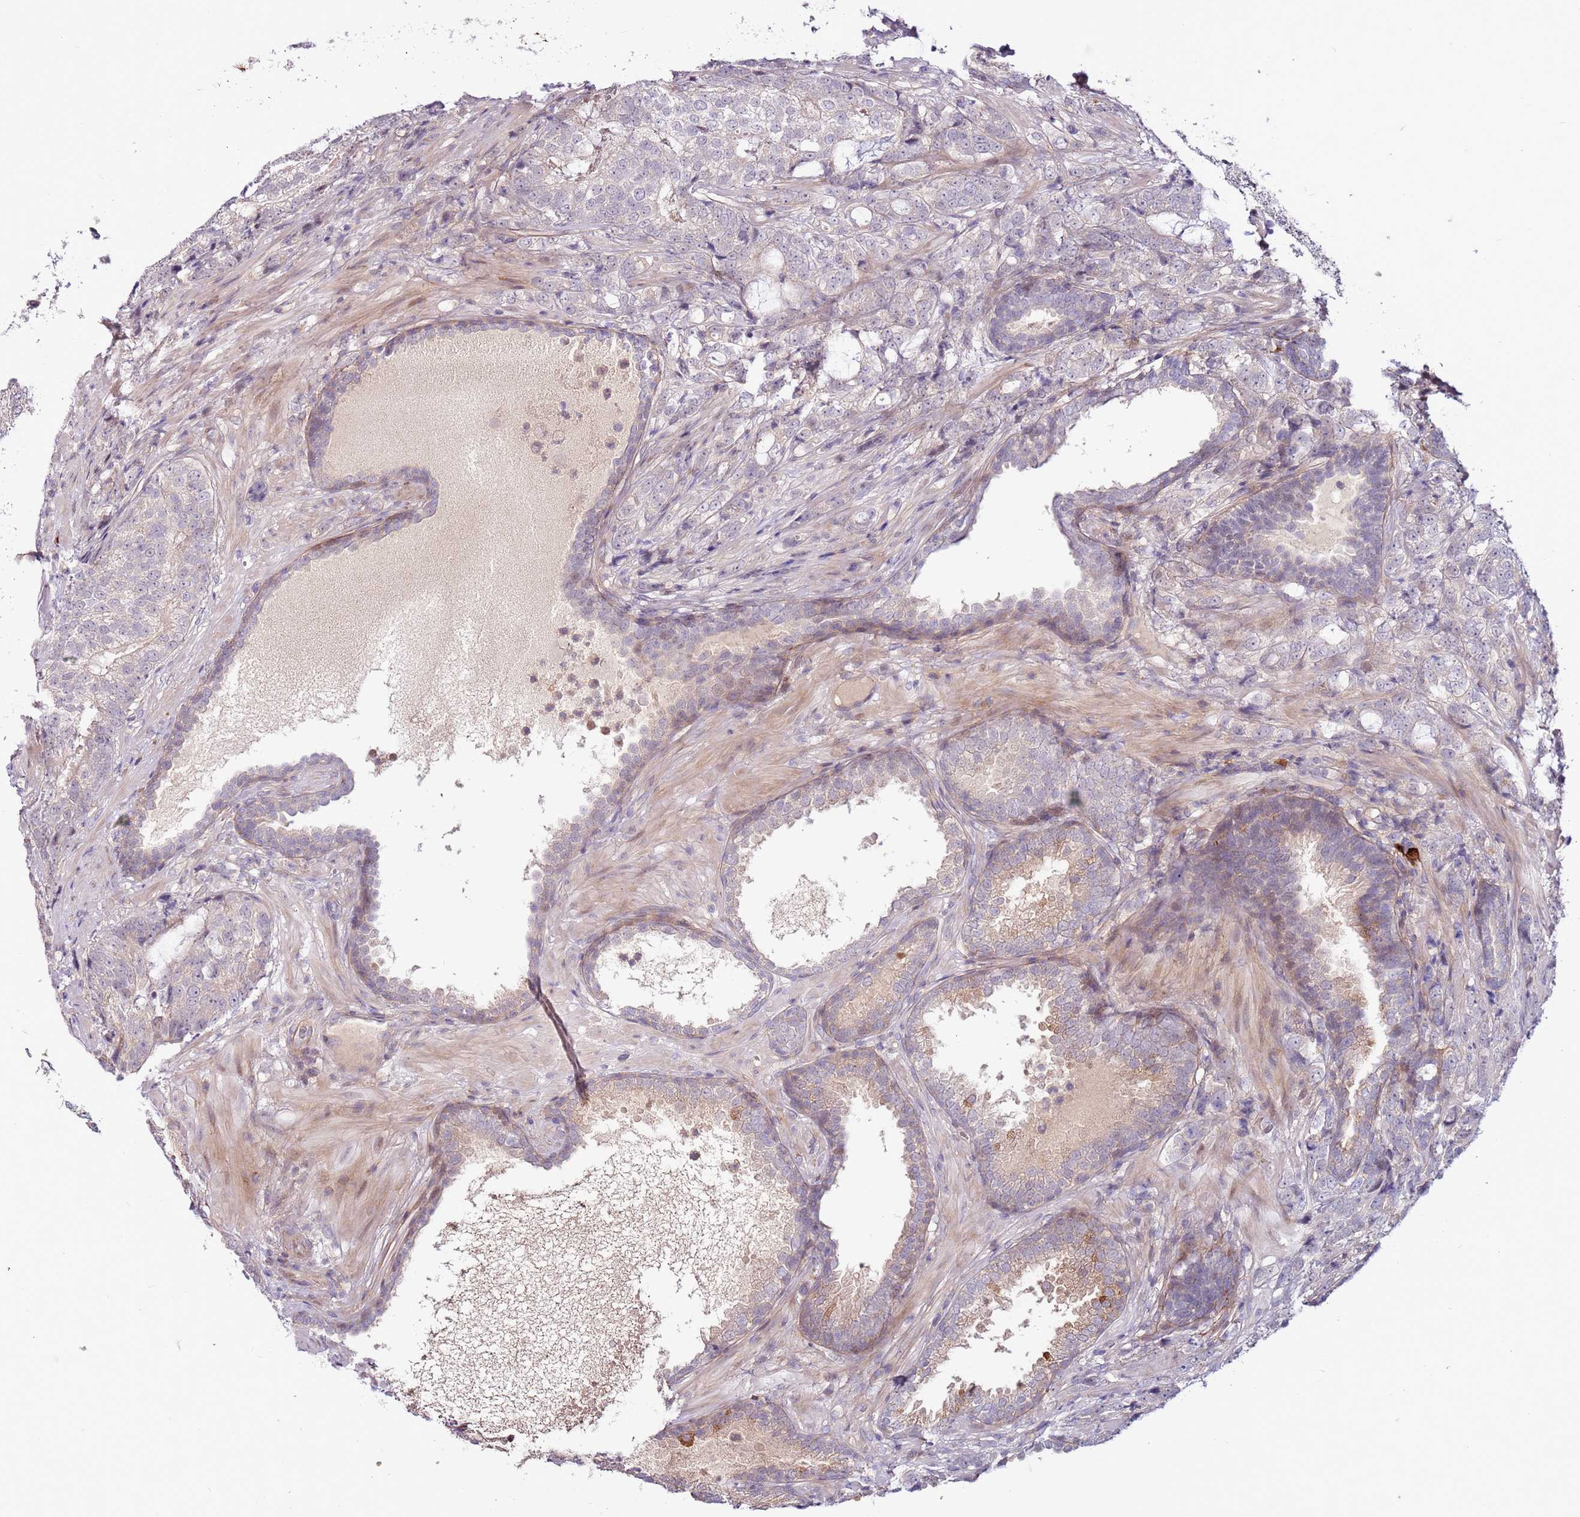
{"staining": {"intensity": "negative", "quantity": "none", "location": "none"}, "tissue": "prostate cancer", "cell_type": "Tumor cells", "image_type": "cancer", "snomed": [{"axis": "morphology", "description": "Adenocarcinoma, High grade"}, {"axis": "topography", "description": "Prostate"}], "caption": "The micrograph displays no significant positivity in tumor cells of prostate cancer.", "gene": "MTG2", "patient": {"sex": "male", "age": 67}}